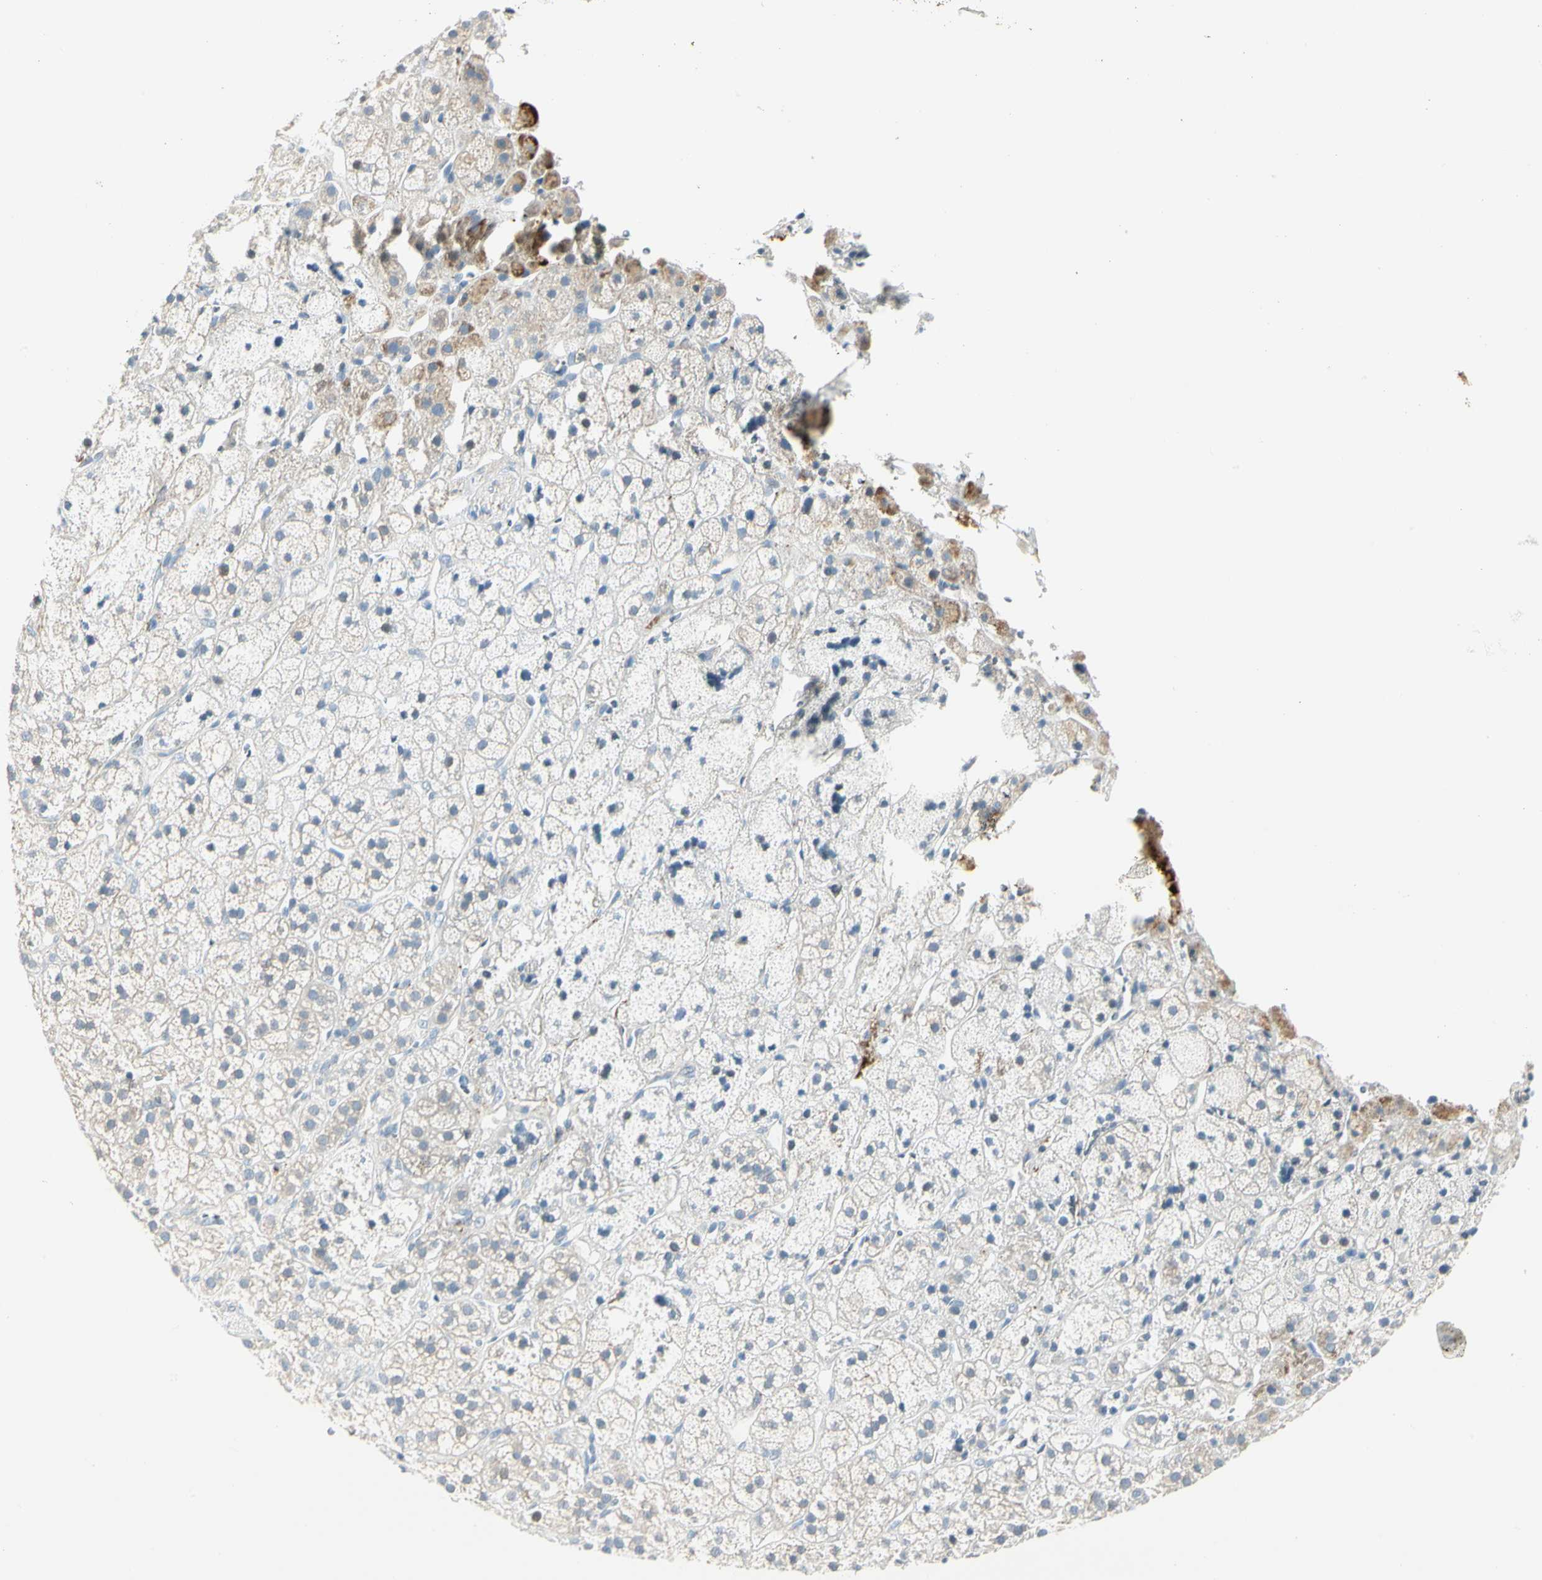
{"staining": {"intensity": "strong", "quantity": "<25%", "location": "cytoplasmic/membranous"}, "tissue": "adrenal gland", "cell_type": "Glandular cells", "image_type": "normal", "snomed": [{"axis": "morphology", "description": "Normal tissue, NOS"}, {"axis": "topography", "description": "Adrenal gland"}], "caption": "Approximately <25% of glandular cells in benign adrenal gland show strong cytoplasmic/membranous protein staining as visualized by brown immunohistochemical staining.", "gene": "SLC6A15", "patient": {"sex": "male", "age": 56}}